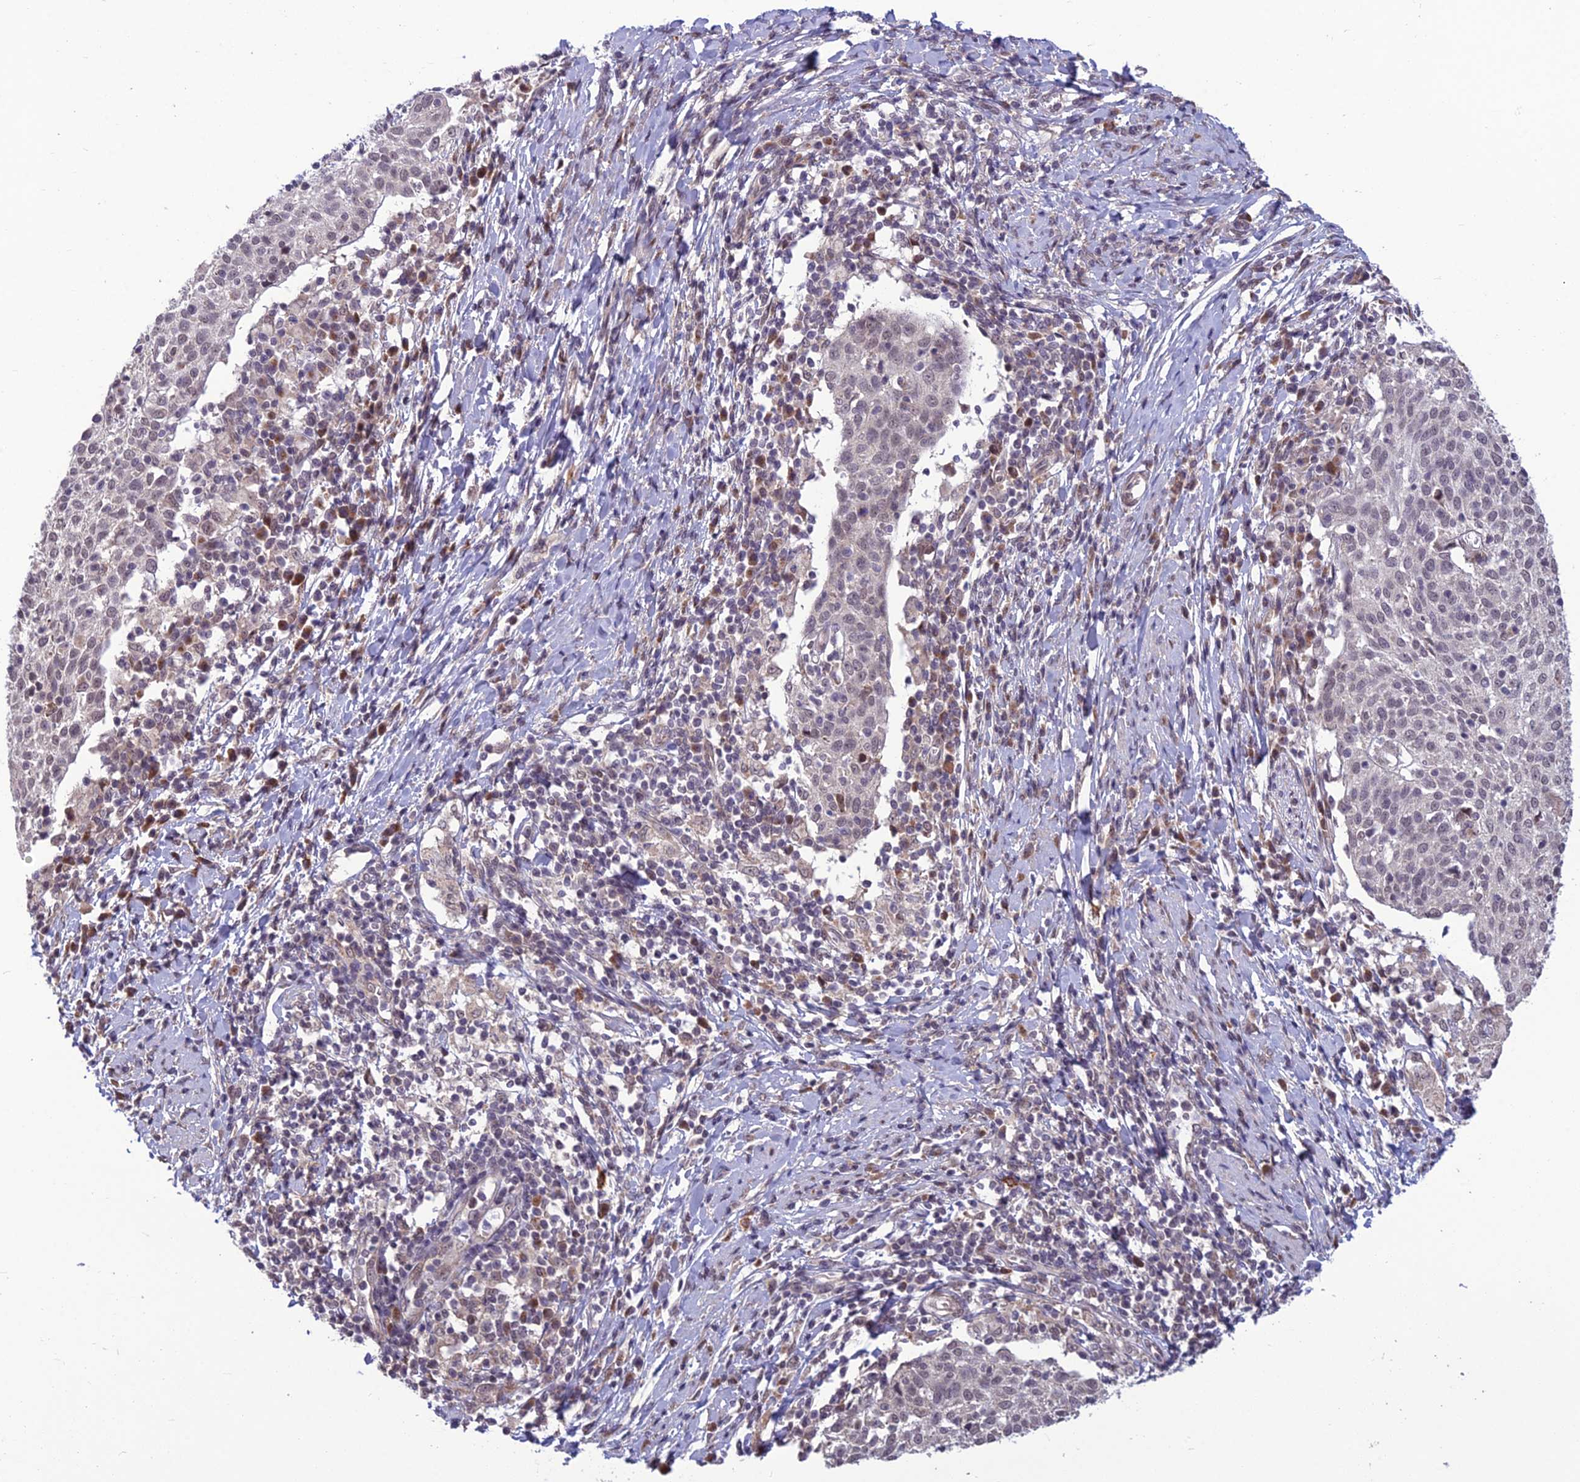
{"staining": {"intensity": "weak", "quantity": "25%-75%", "location": "nuclear"}, "tissue": "cervical cancer", "cell_type": "Tumor cells", "image_type": "cancer", "snomed": [{"axis": "morphology", "description": "Squamous cell carcinoma, NOS"}, {"axis": "topography", "description": "Cervix"}], "caption": "Protein analysis of cervical squamous cell carcinoma tissue demonstrates weak nuclear positivity in approximately 25%-75% of tumor cells.", "gene": "FBRS", "patient": {"sex": "female", "age": 52}}